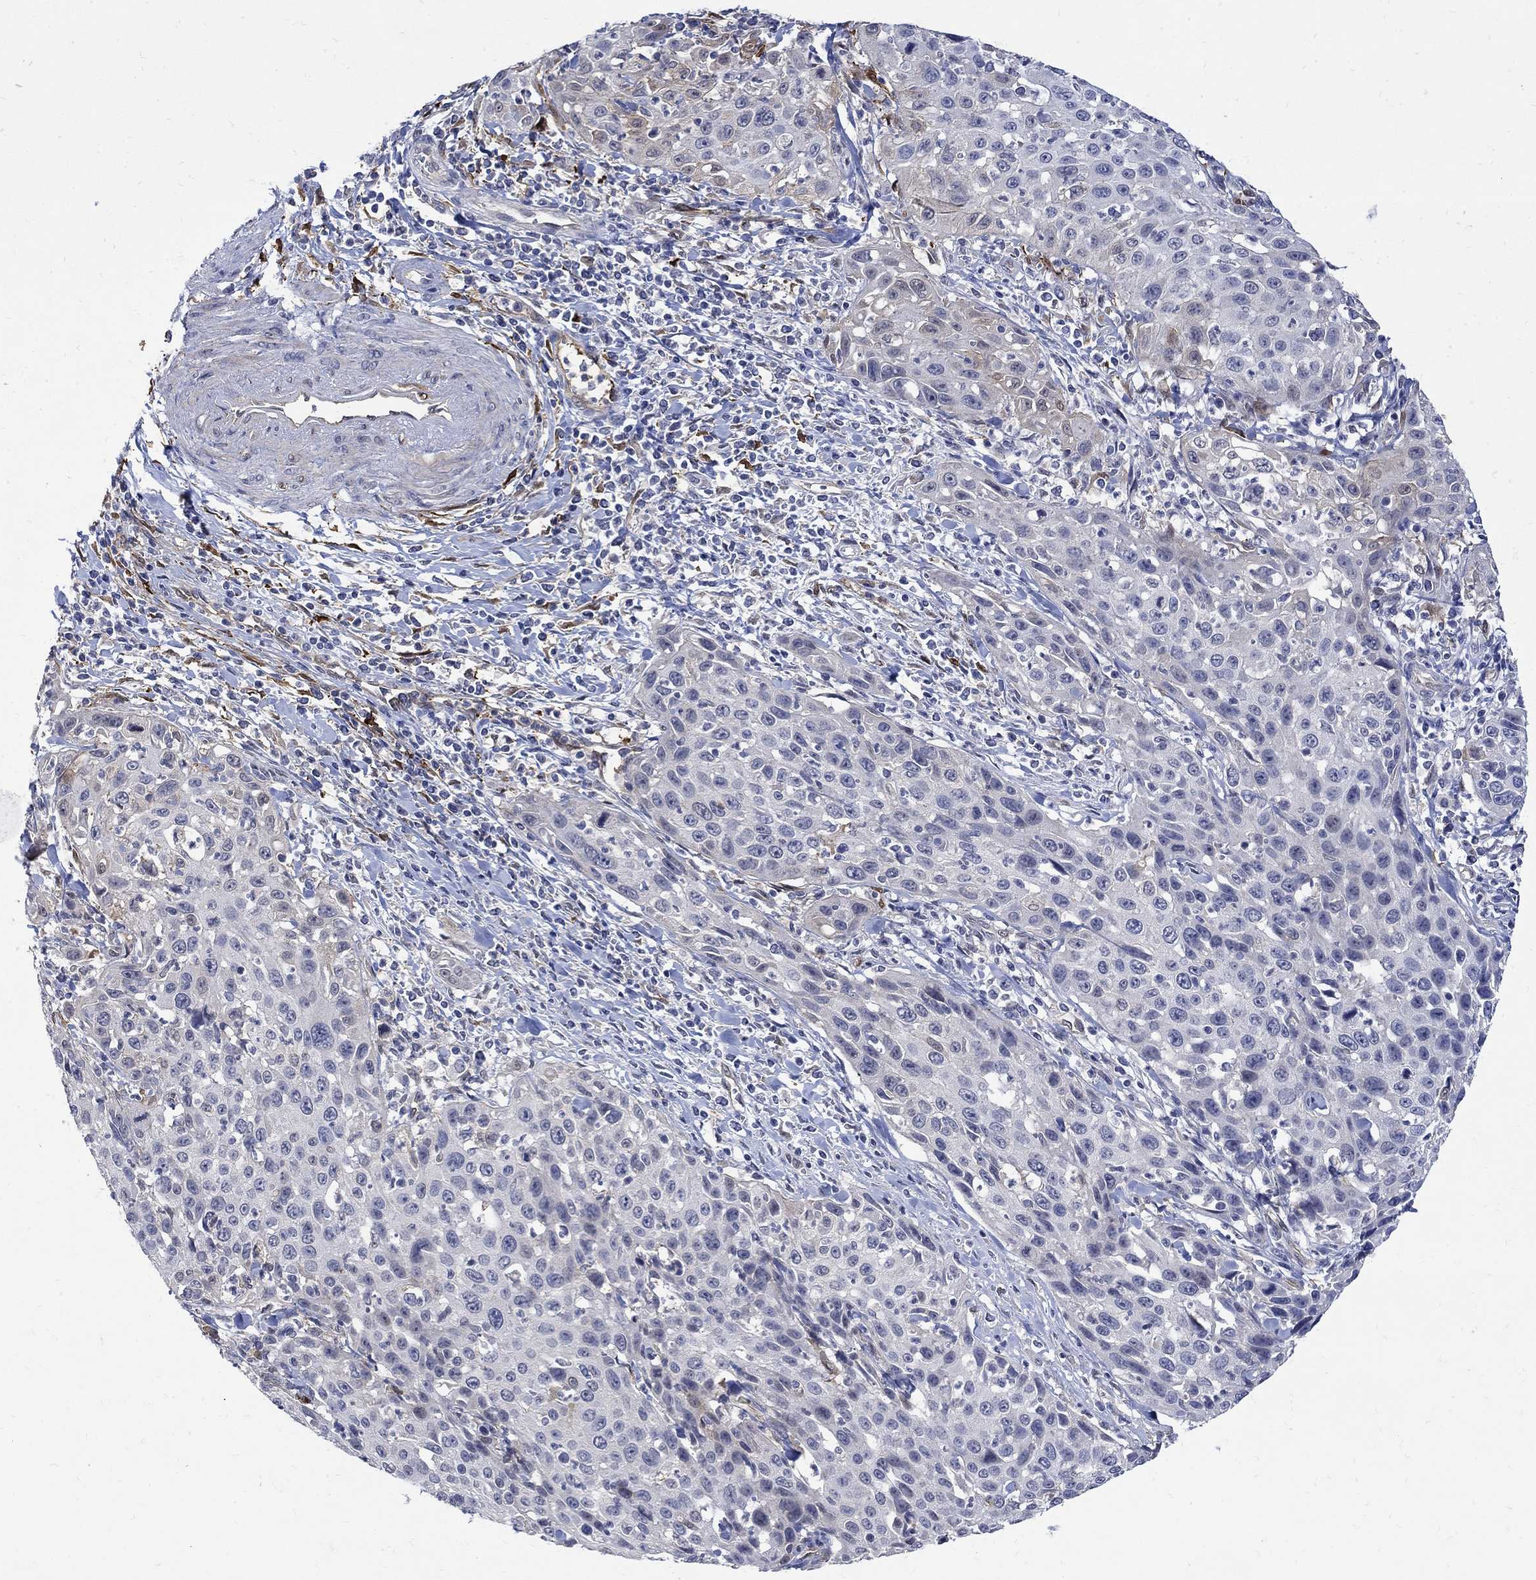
{"staining": {"intensity": "negative", "quantity": "none", "location": "none"}, "tissue": "cervical cancer", "cell_type": "Tumor cells", "image_type": "cancer", "snomed": [{"axis": "morphology", "description": "Squamous cell carcinoma, NOS"}, {"axis": "topography", "description": "Cervix"}], "caption": "Image shows no significant protein expression in tumor cells of cervical cancer. (Immunohistochemistry (ihc), brightfield microscopy, high magnification).", "gene": "TGM2", "patient": {"sex": "female", "age": 26}}